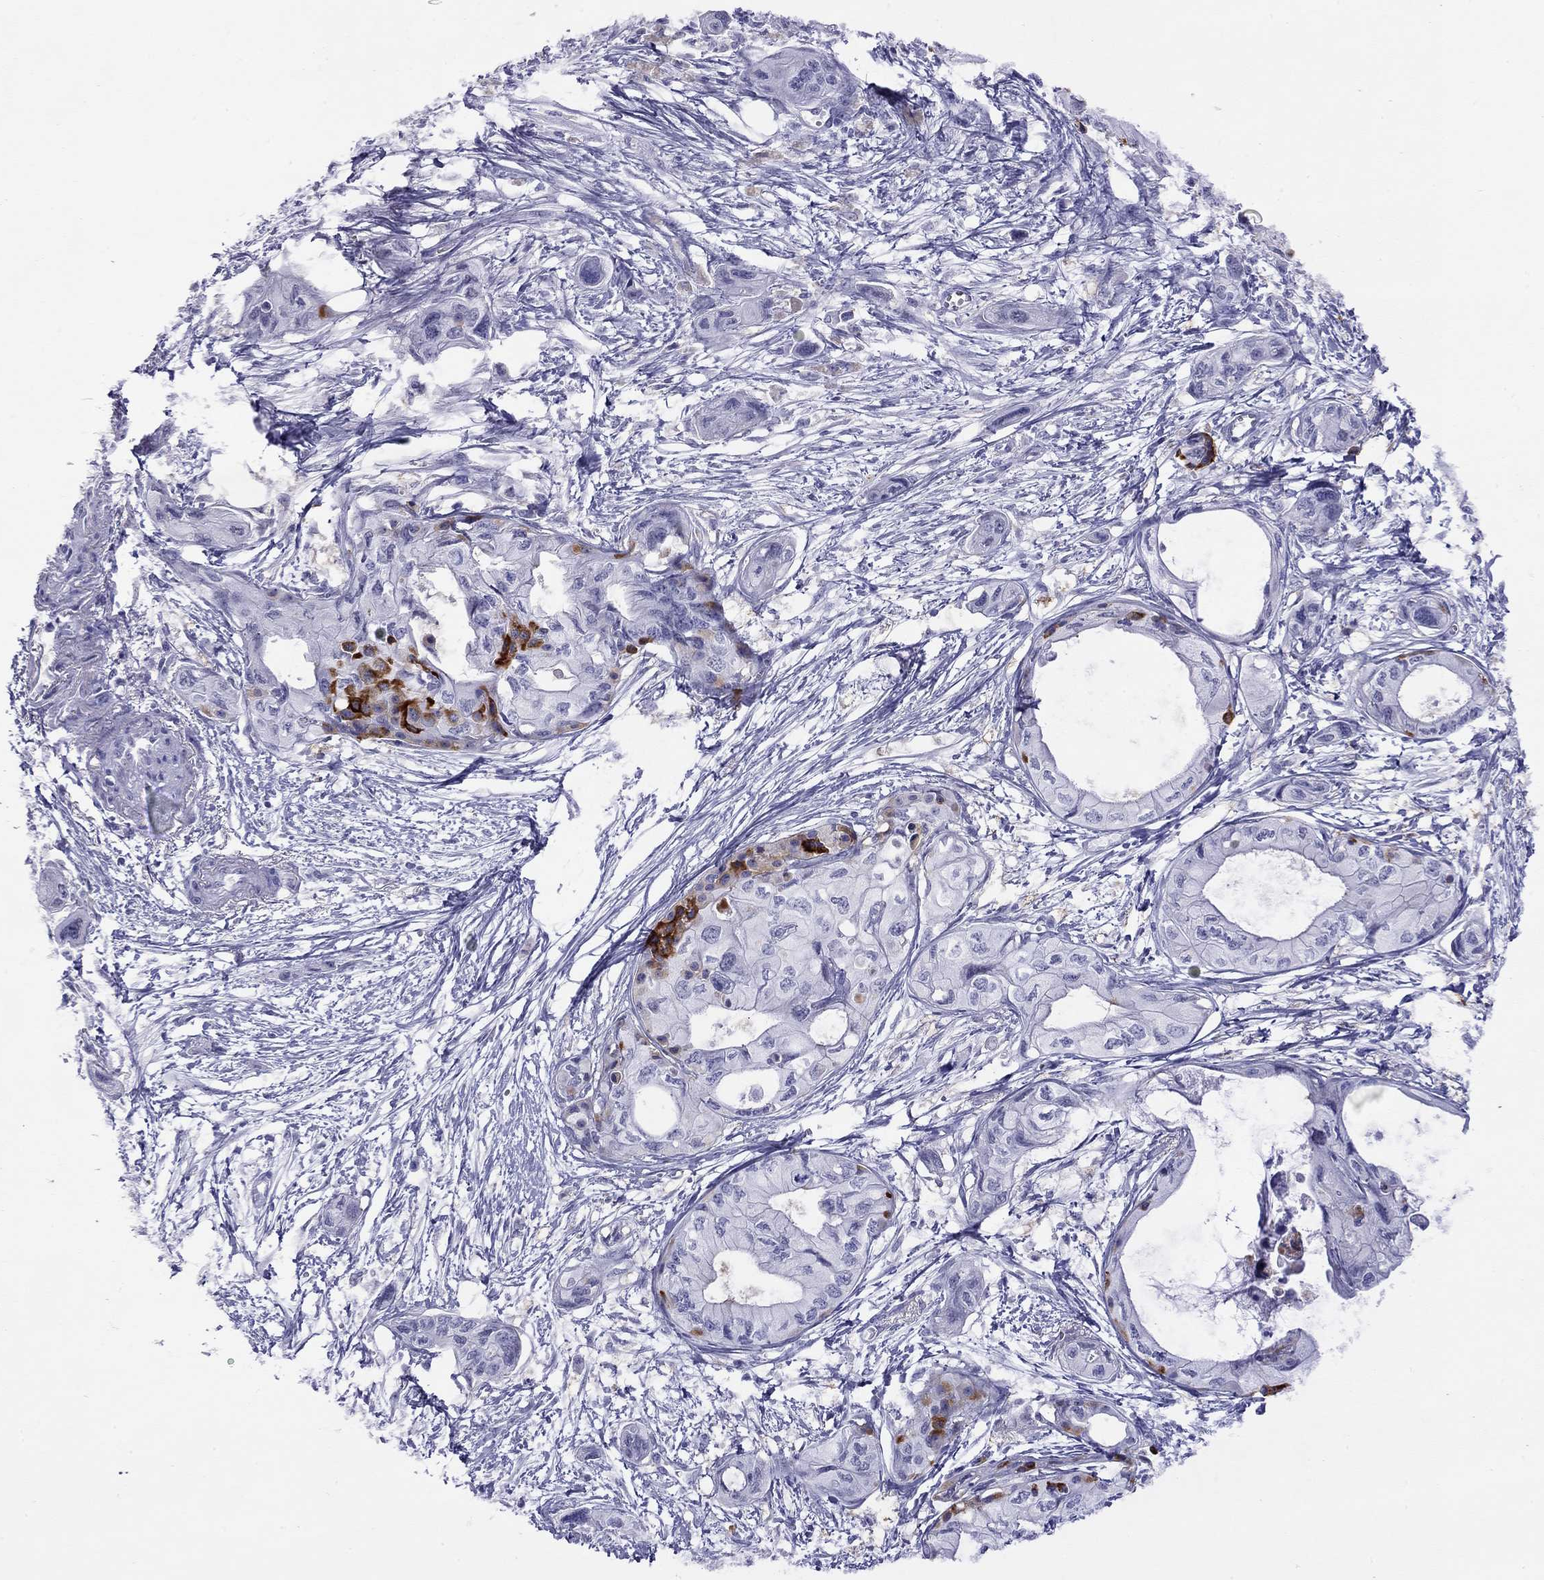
{"staining": {"intensity": "negative", "quantity": "none", "location": "none"}, "tissue": "pancreatic cancer", "cell_type": "Tumor cells", "image_type": "cancer", "snomed": [{"axis": "morphology", "description": "Adenocarcinoma, NOS"}, {"axis": "topography", "description": "Pancreas"}], "caption": "There is no significant staining in tumor cells of pancreatic cancer.", "gene": "SLC30A8", "patient": {"sex": "female", "age": 76}}